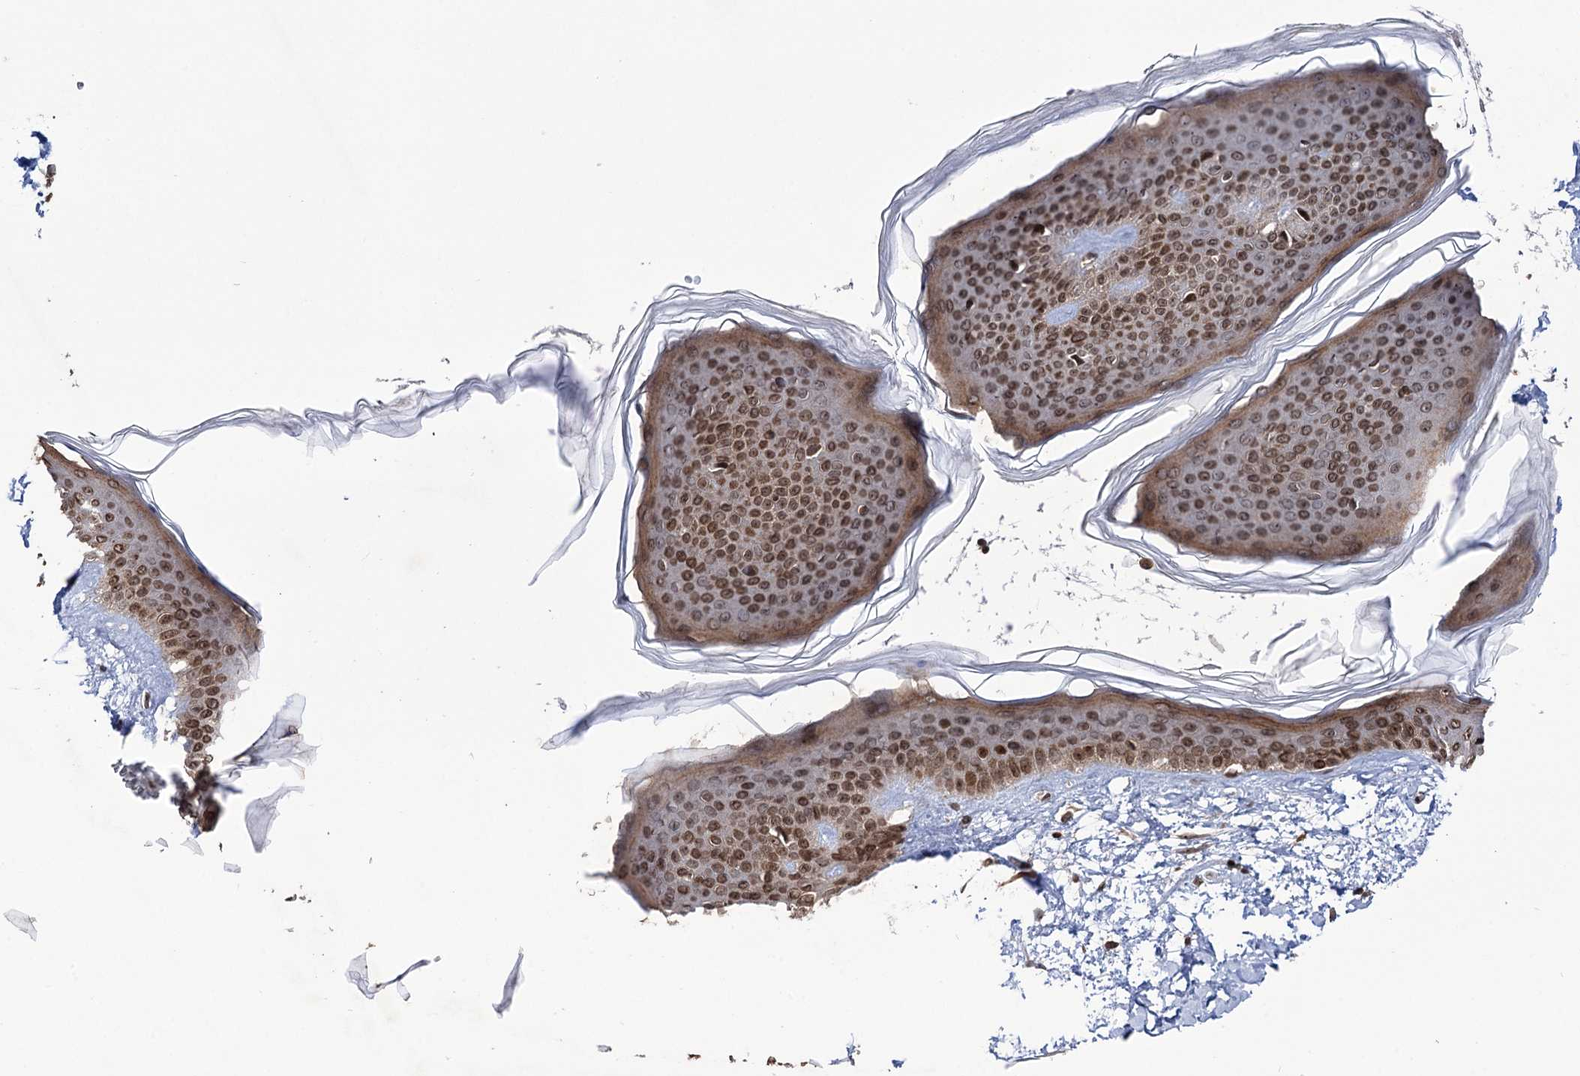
{"staining": {"intensity": "weak", "quantity": ">75%", "location": "cytoplasmic/membranous"}, "tissue": "skin", "cell_type": "Fibroblasts", "image_type": "normal", "snomed": [{"axis": "morphology", "description": "Normal tissue, NOS"}, {"axis": "topography", "description": "Skin"}], "caption": "The micrograph reveals a brown stain indicating the presence of a protein in the cytoplasmic/membranous of fibroblasts in skin.", "gene": "CCDC77", "patient": {"sex": "female", "age": 58}}